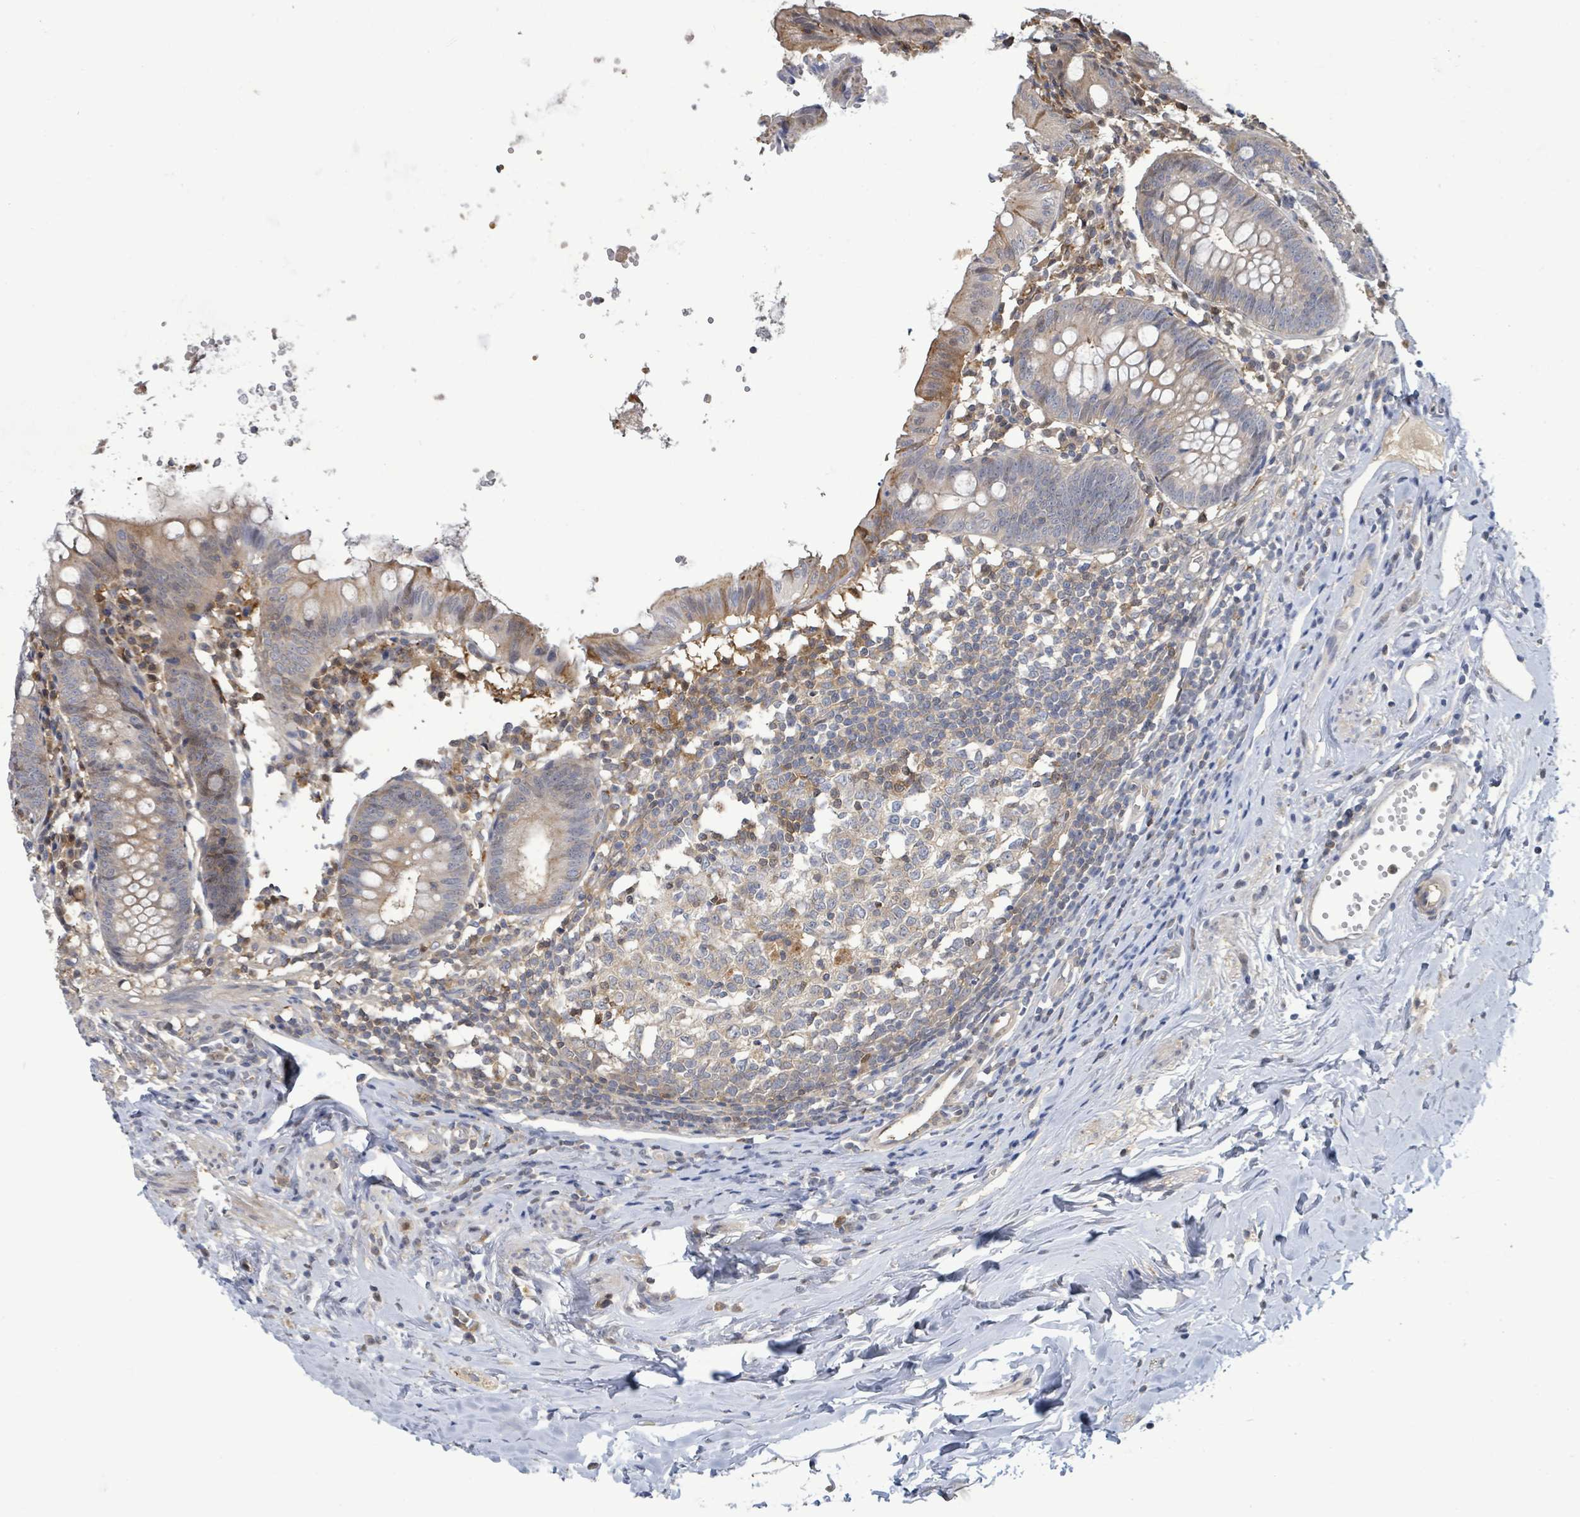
{"staining": {"intensity": "moderate", "quantity": "<25%", "location": "cytoplasmic/membranous"}, "tissue": "appendix", "cell_type": "Glandular cells", "image_type": "normal", "snomed": [{"axis": "morphology", "description": "Normal tissue, NOS"}, {"axis": "topography", "description": "Appendix"}], "caption": "Immunohistochemical staining of normal human appendix exhibits low levels of moderate cytoplasmic/membranous expression in approximately <25% of glandular cells.", "gene": "PGAM1", "patient": {"sex": "female", "age": 54}}